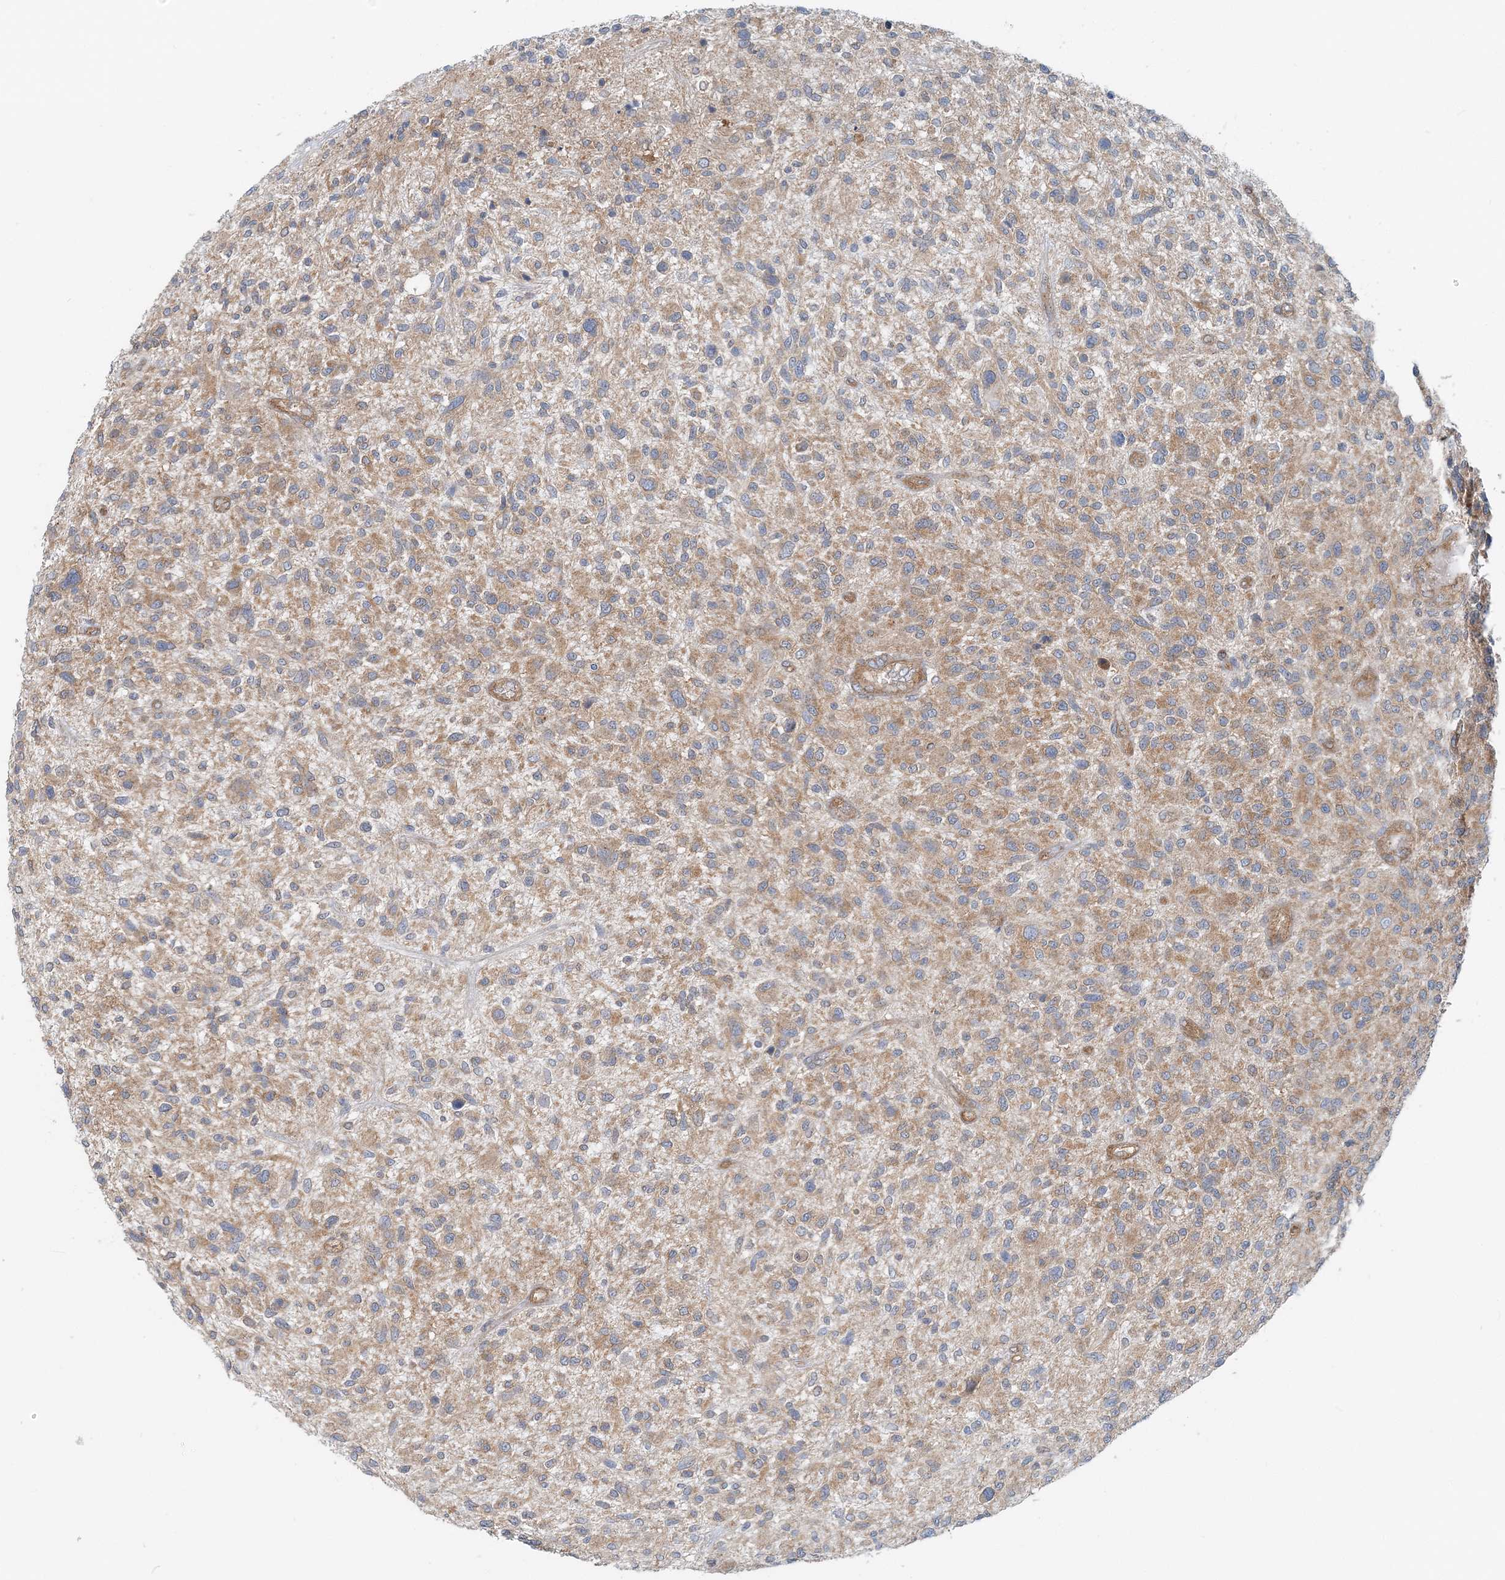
{"staining": {"intensity": "moderate", "quantity": ">75%", "location": "cytoplasmic/membranous"}, "tissue": "glioma", "cell_type": "Tumor cells", "image_type": "cancer", "snomed": [{"axis": "morphology", "description": "Glioma, malignant, High grade"}, {"axis": "topography", "description": "Brain"}], "caption": "High-magnification brightfield microscopy of glioma stained with DAB (brown) and counterstained with hematoxylin (blue). tumor cells exhibit moderate cytoplasmic/membranous expression is present in approximately>75% of cells.", "gene": "MOB4", "patient": {"sex": "male", "age": 47}}